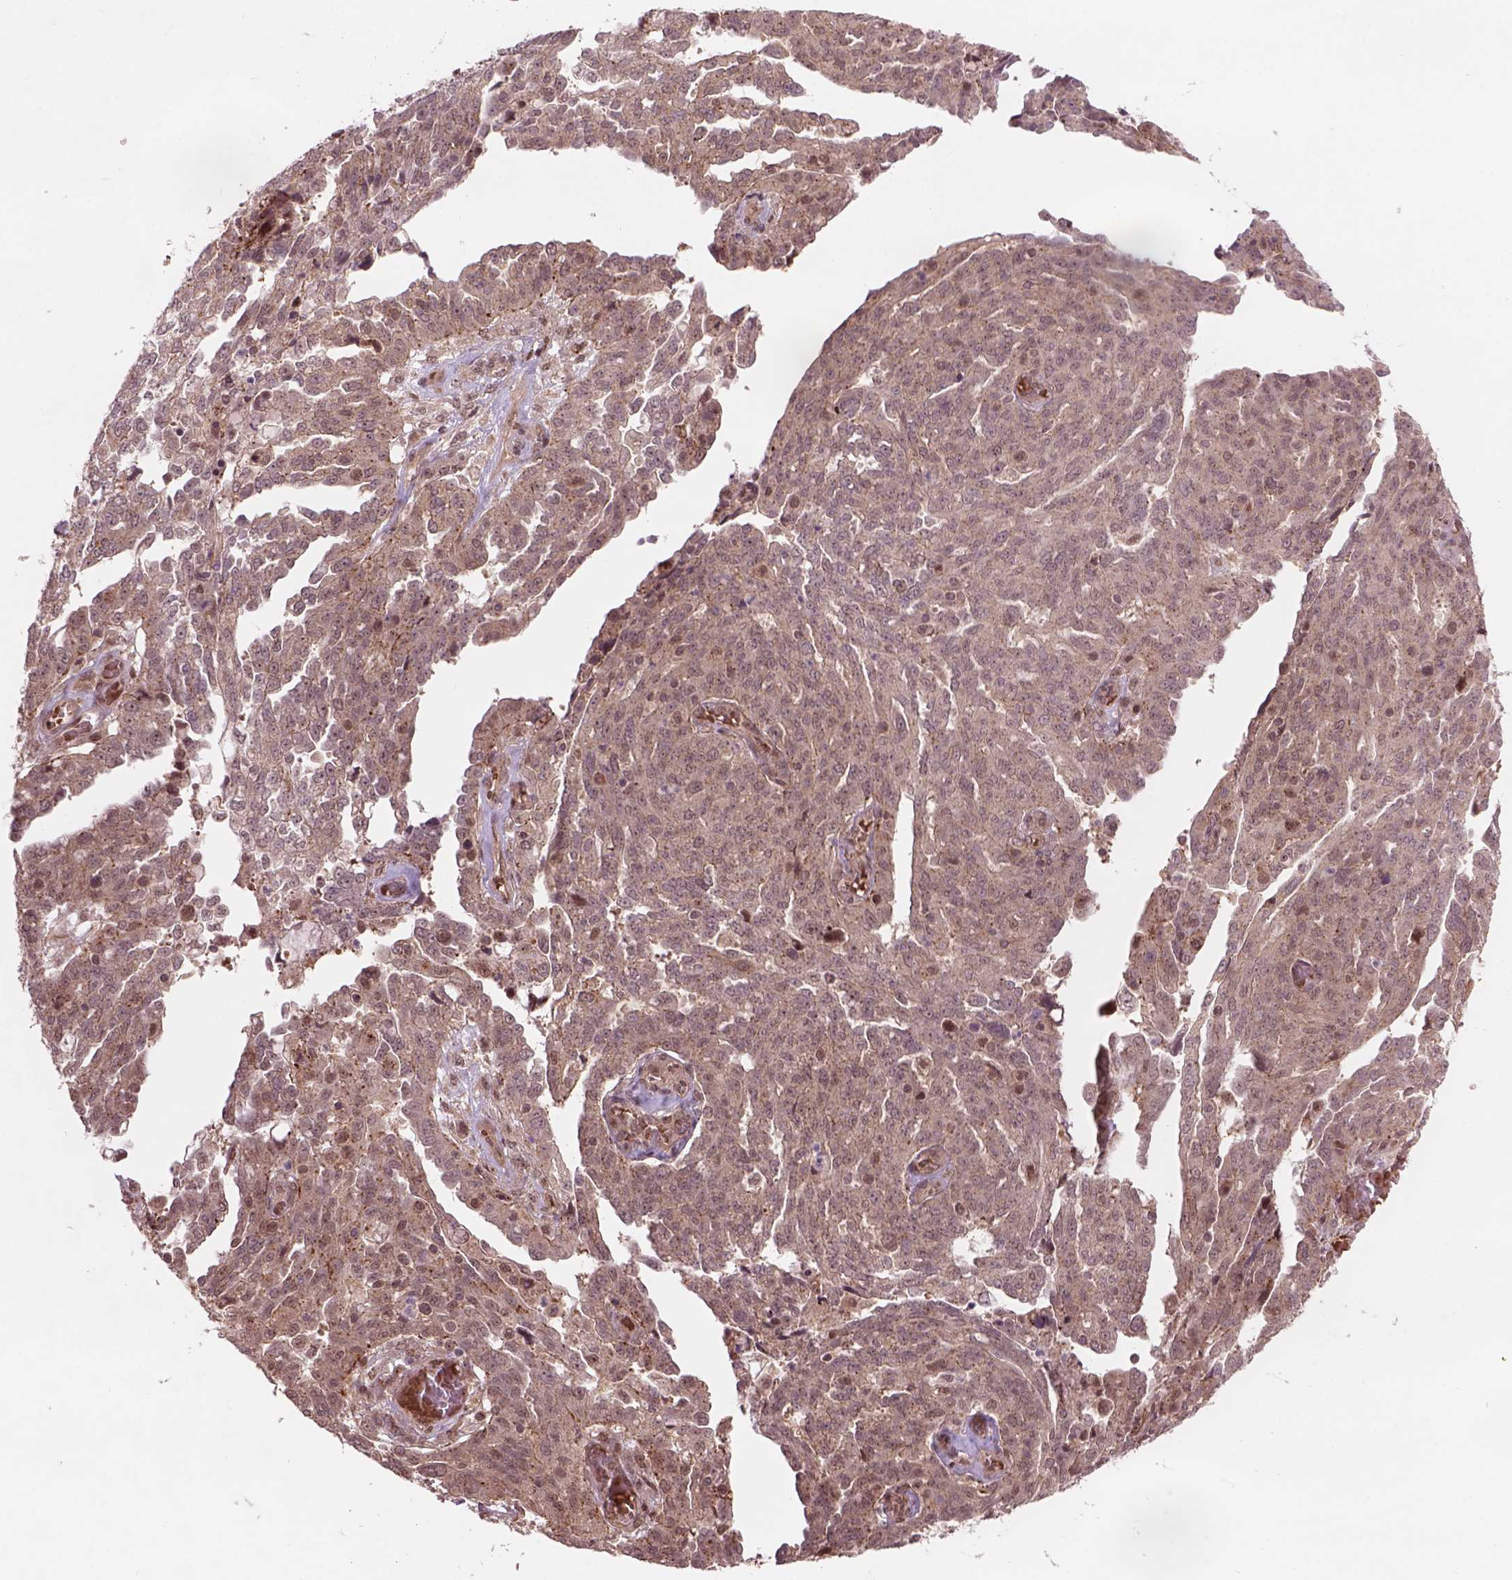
{"staining": {"intensity": "weak", "quantity": ">75%", "location": "cytoplasmic/membranous,nuclear"}, "tissue": "ovarian cancer", "cell_type": "Tumor cells", "image_type": "cancer", "snomed": [{"axis": "morphology", "description": "Cystadenocarcinoma, serous, NOS"}, {"axis": "topography", "description": "Ovary"}], "caption": "Ovarian serous cystadenocarcinoma tissue demonstrates weak cytoplasmic/membranous and nuclear staining in about >75% of tumor cells, visualized by immunohistochemistry.", "gene": "PSMD11", "patient": {"sex": "female", "age": 67}}